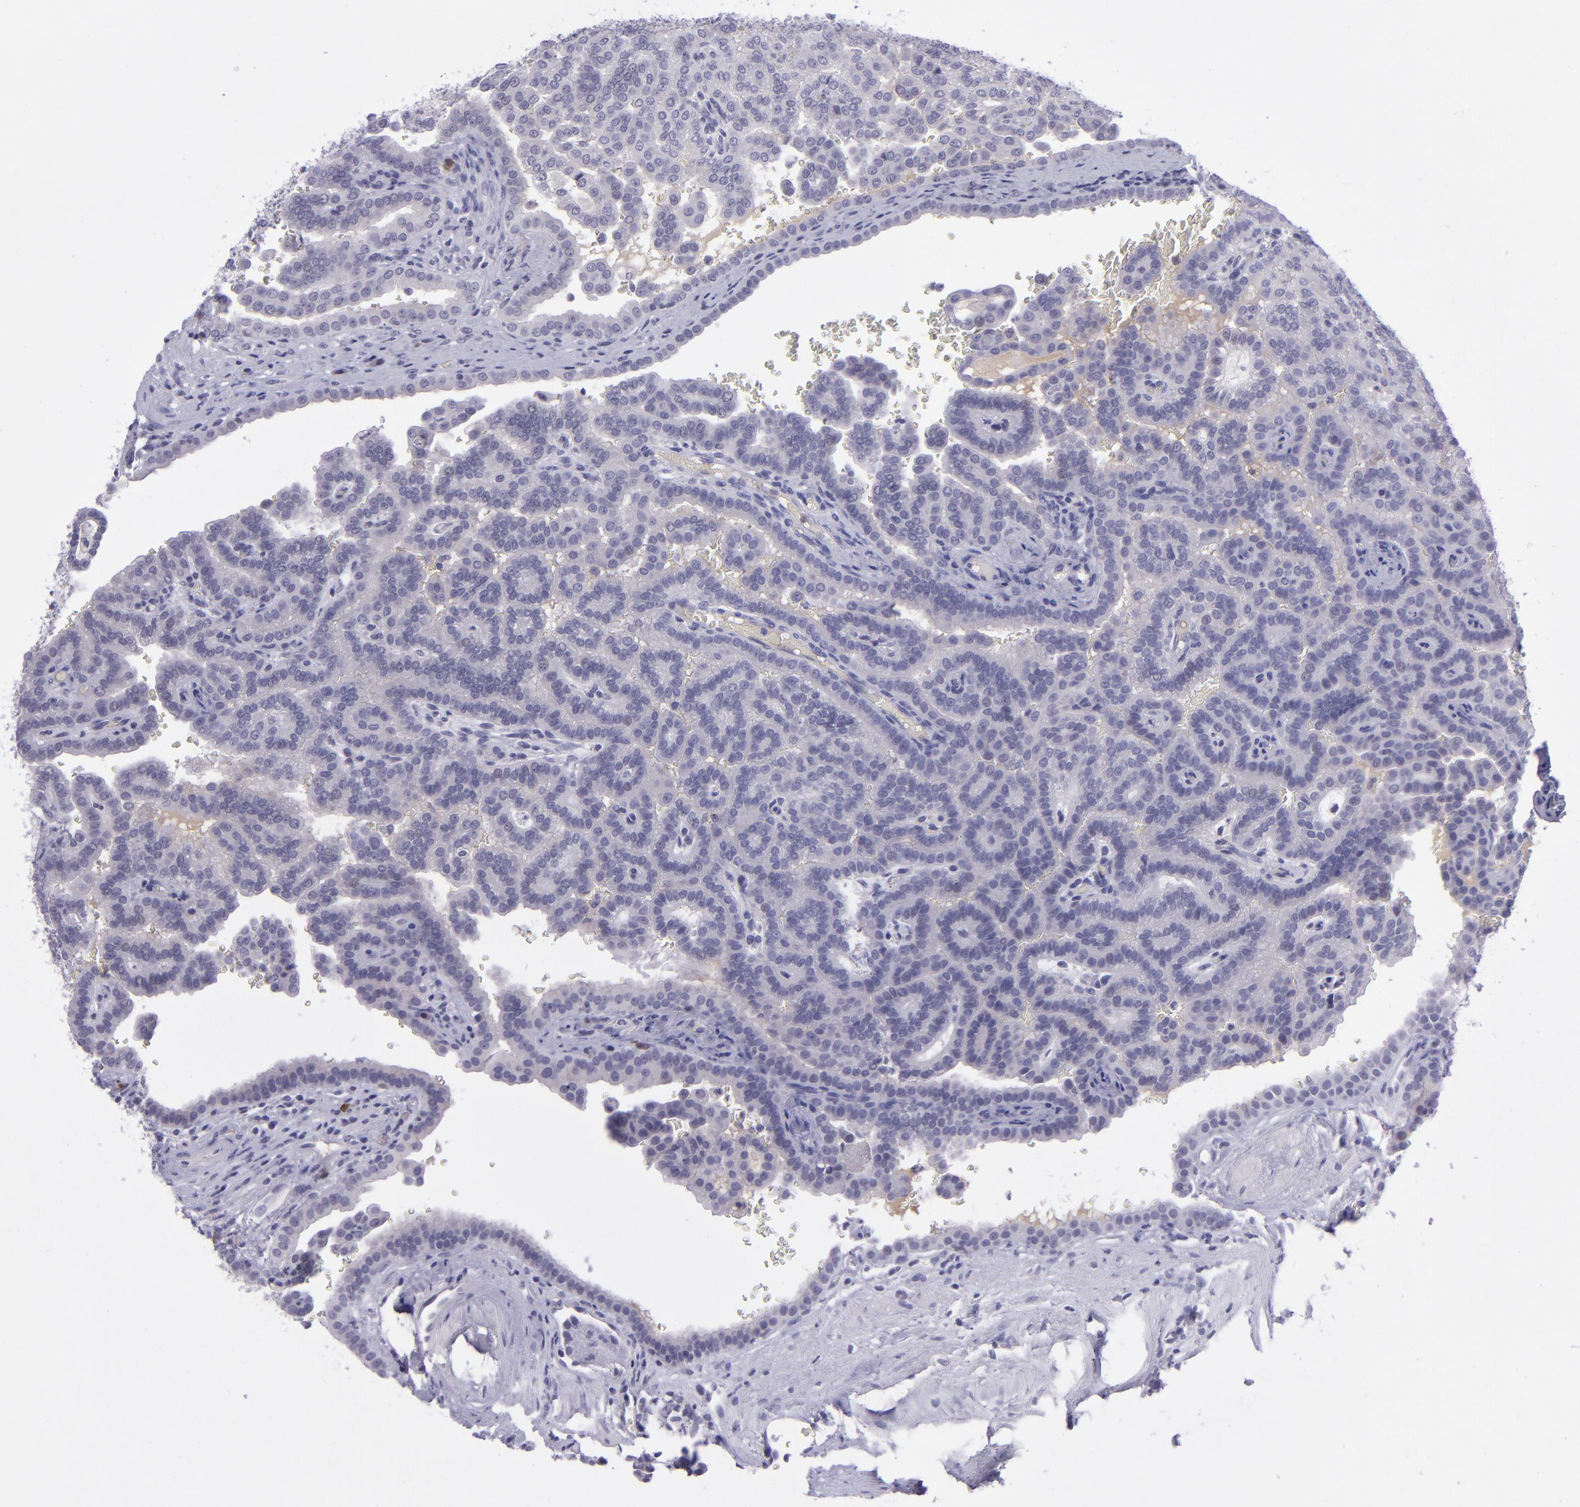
{"staining": {"intensity": "negative", "quantity": "none", "location": "none"}, "tissue": "renal cancer", "cell_type": "Tumor cells", "image_type": "cancer", "snomed": [{"axis": "morphology", "description": "Adenocarcinoma, NOS"}, {"axis": "topography", "description": "Kidney"}], "caption": "This image is of renal adenocarcinoma stained with IHC to label a protein in brown with the nuclei are counter-stained blue. There is no positivity in tumor cells.", "gene": "POU2F2", "patient": {"sex": "male", "age": 61}}